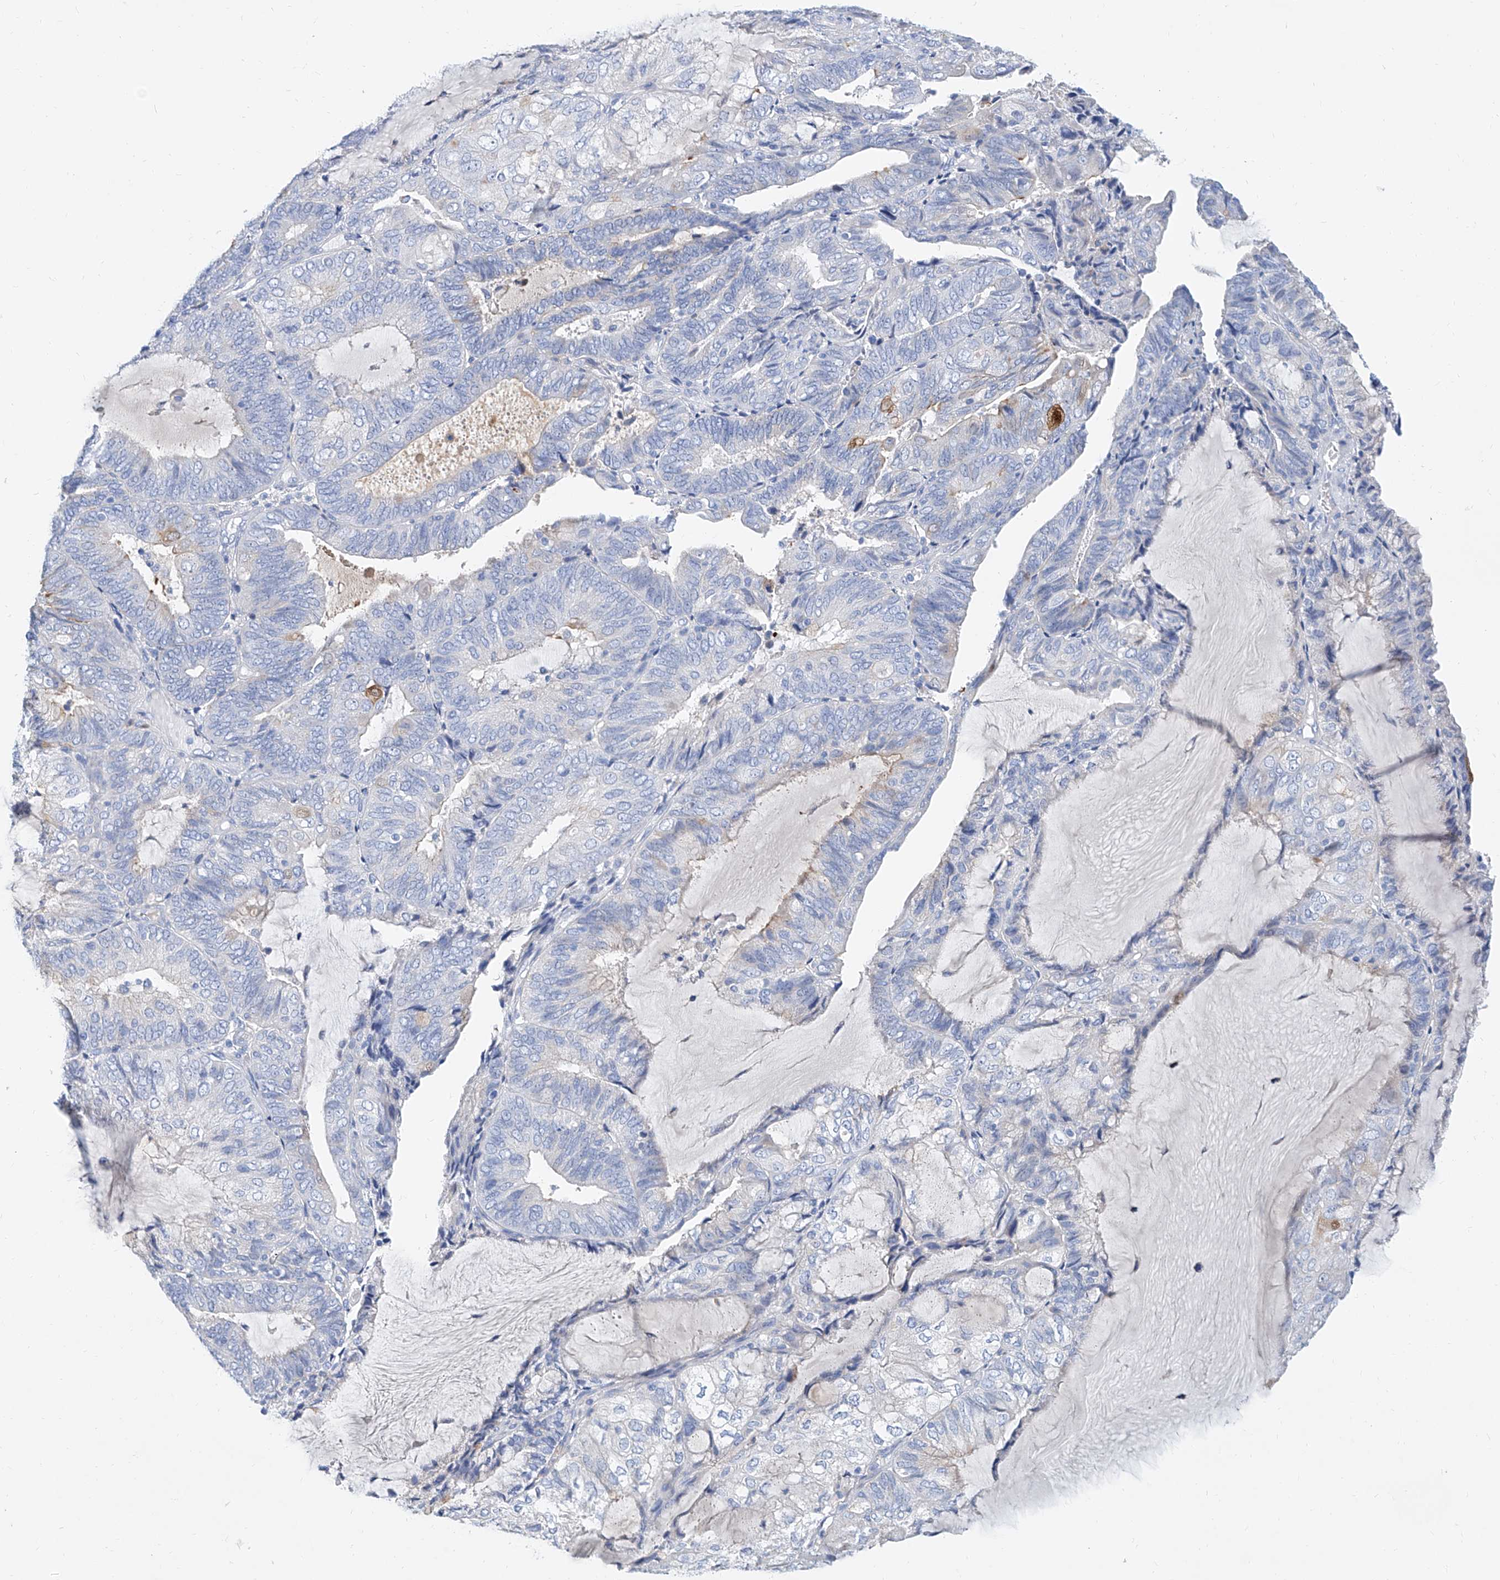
{"staining": {"intensity": "weak", "quantity": "<25%", "location": "cytoplasmic/membranous"}, "tissue": "endometrial cancer", "cell_type": "Tumor cells", "image_type": "cancer", "snomed": [{"axis": "morphology", "description": "Adenocarcinoma, NOS"}, {"axis": "topography", "description": "Endometrium"}], "caption": "The immunohistochemistry image has no significant staining in tumor cells of adenocarcinoma (endometrial) tissue.", "gene": "SLC25A29", "patient": {"sex": "female", "age": 81}}